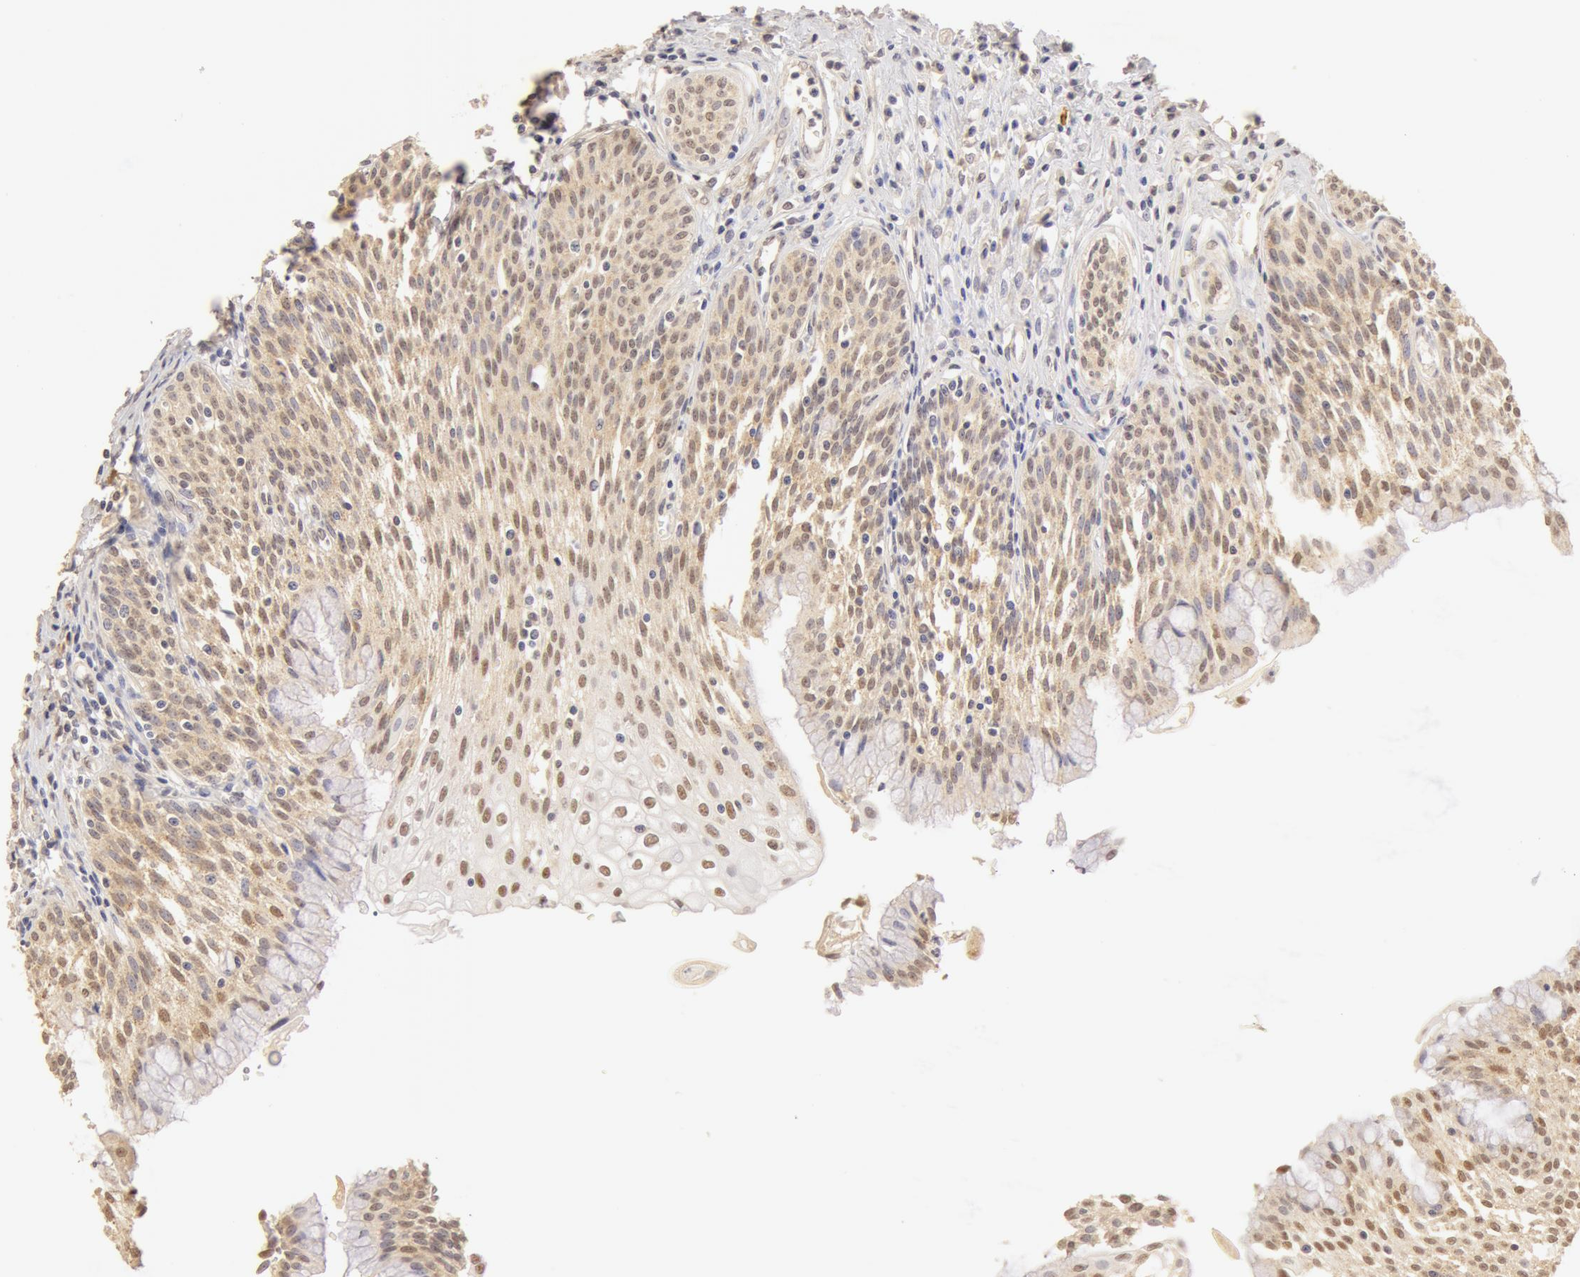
{"staining": {"intensity": "moderate", "quantity": ">75%", "location": "cytoplasmic/membranous,nuclear"}, "tissue": "urinary bladder", "cell_type": "Urothelial cells", "image_type": "normal", "snomed": [{"axis": "morphology", "description": "Normal tissue, NOS"}, {"axis": "topography", "description": "Urinary bladder"}], "caption": "A micrograph of human urinary bladder stained for a protein displays moderate cytoplasmic/membranous,nuclear brown staining in urothelial cells. (Stains: DAB in brown, nuclei in blue, Microscopy: brightfield microscopy at high magnification).", "gene": "SNRNP70", "patient": {"sex": "female", "age": 39}}